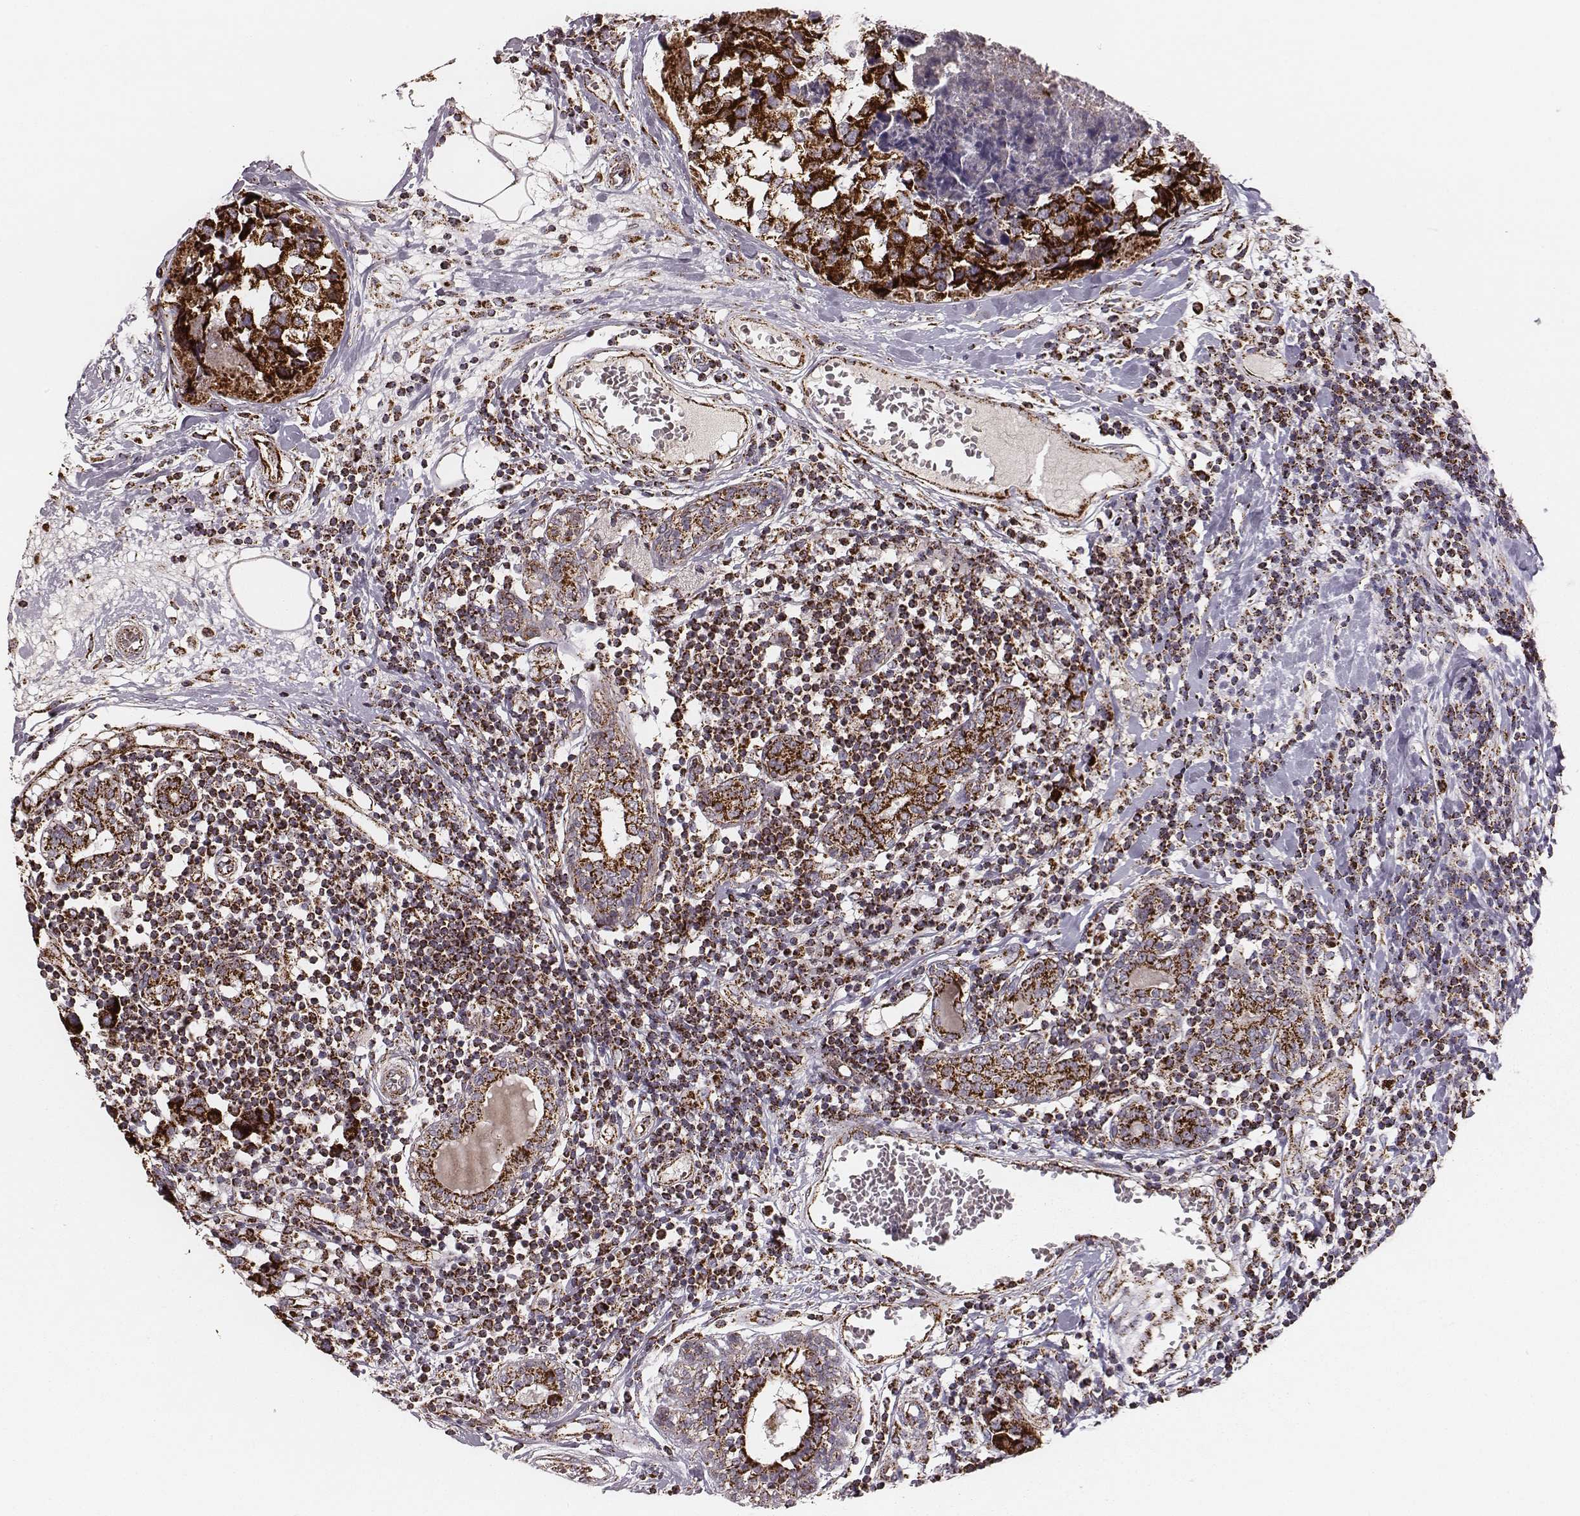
{"staining": {"intensity": "strong", "quantity": ">75%", "location": "cytoplasmic/membranous"}, "tissue": "breast cancer", "cell_type": "Tumor cells", "image_type": "cancer", "snomed": [{"axis": "morphology", "description": "Lobular carcinoma"}, {"axis": "topography", "description": "Breast"}], "caption": "Human breast lobular carcinoma stained with a brown dye shows strong cytoplasmic/membranous positive positivity in approximately >75% of tumor cells.", "gene": "TUFM", "patient": {"sex": "female", "age": 59}}